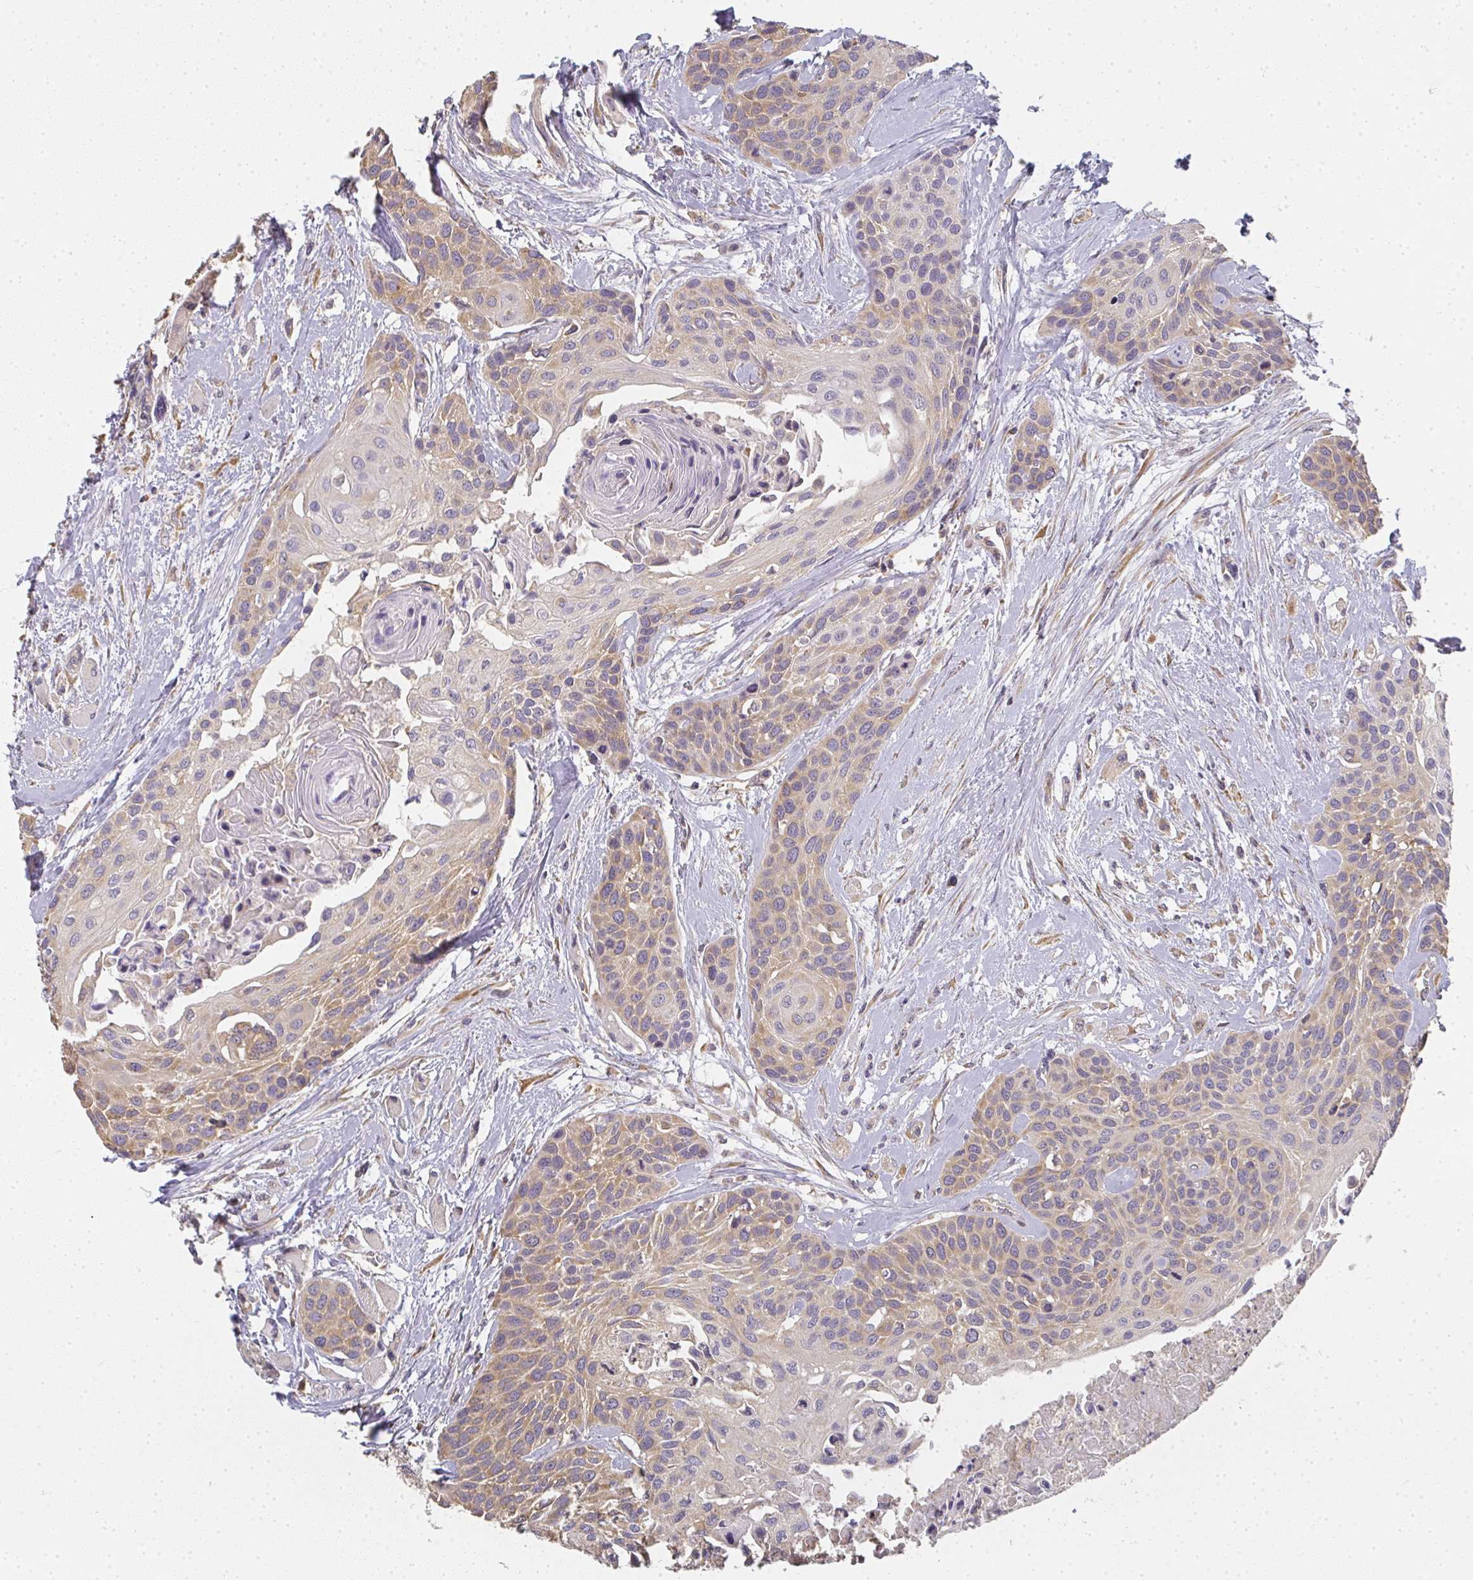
{"staining": {"intensity": "weak", "quantity": ">75%", "location": "cytoplasmic/membranous"}, "tissue": "head and neck cancer", "cell_type": "Tumor cells", "image_type": "cancer", "snomed": [{"axis": "morphology", "description": "Squamous cell carcinoma, NOS"}, {"axis": "topography", "description": "Head-Neck"}], "caption": "The micrograph reveals staining of head and neck squamous cell carcinoma, revealing weak cytoplasmic/membranous protein expression (brown color) within tumor cells. The staining is performed using DAB brown chromogen to label protein expression. The nuclei are counter-stained blue using hematoxylin.", "gene": "SLC35B3", "patient": {"sex": "female", "age": 50}}